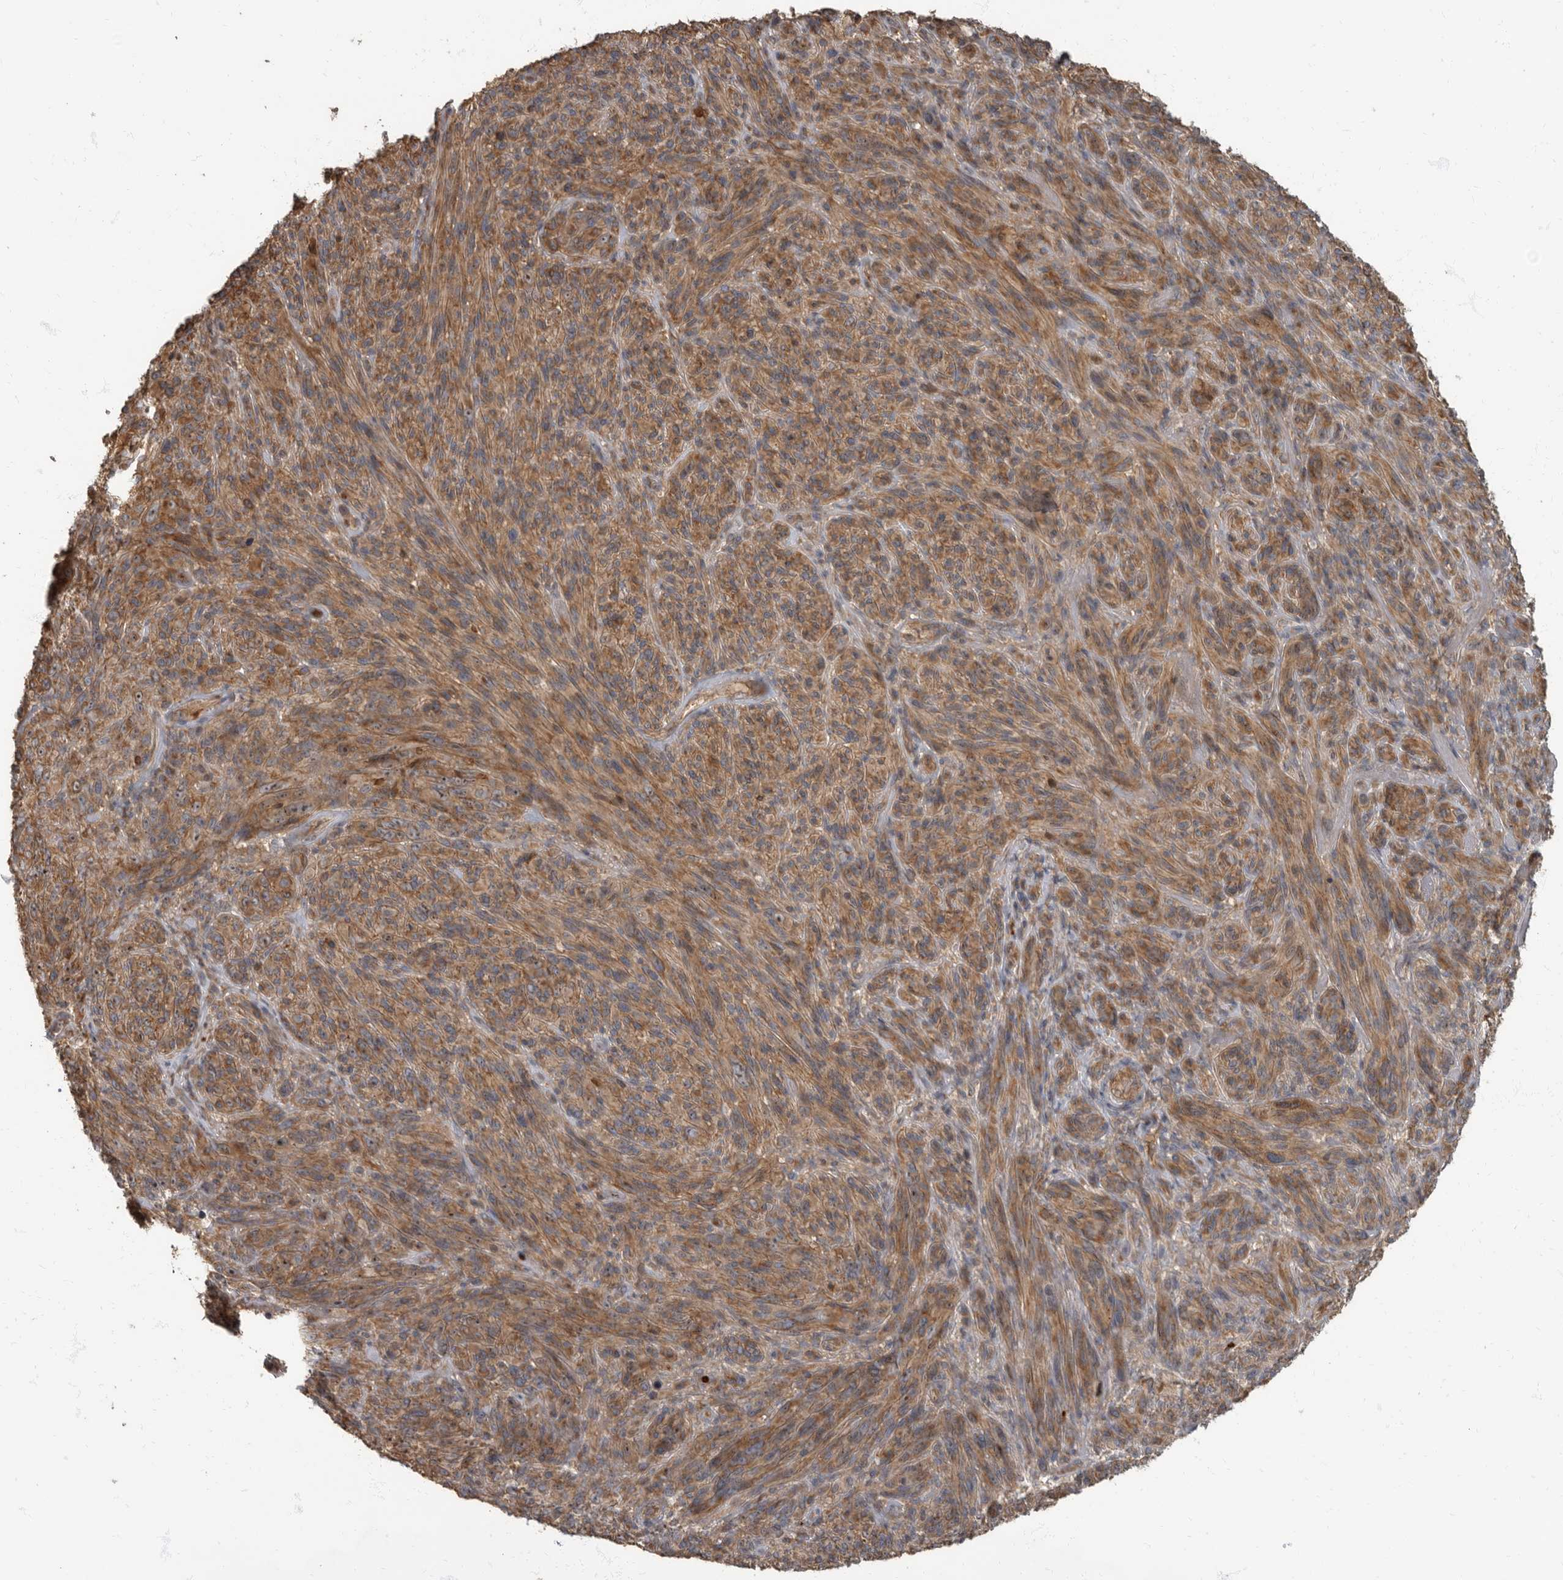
{"staining": {"intensity": "strong", "quantity": ">75%", "location": "cytoplasmic/membranous"}, "tissue": "melanoma", "cell_type": "Tumor cells", "image_type": "cancer", "snomed": [{"axis": "morphology", "description": "Malignant melanoma, NOS"}, {"axis": "topography", "description": "Skin of head"}], "caption": "This photomicrograph demonstrates malignant melanoma stained with immunohistochemistry (IHC) to label a protein in brown. The cytoplasmic/membranous of tumor cells show strong positivity for the protein. Nuclei are counter-stained blue.", "gene": "DAAM1", "patient": {"sex": "male", "age": 96}}